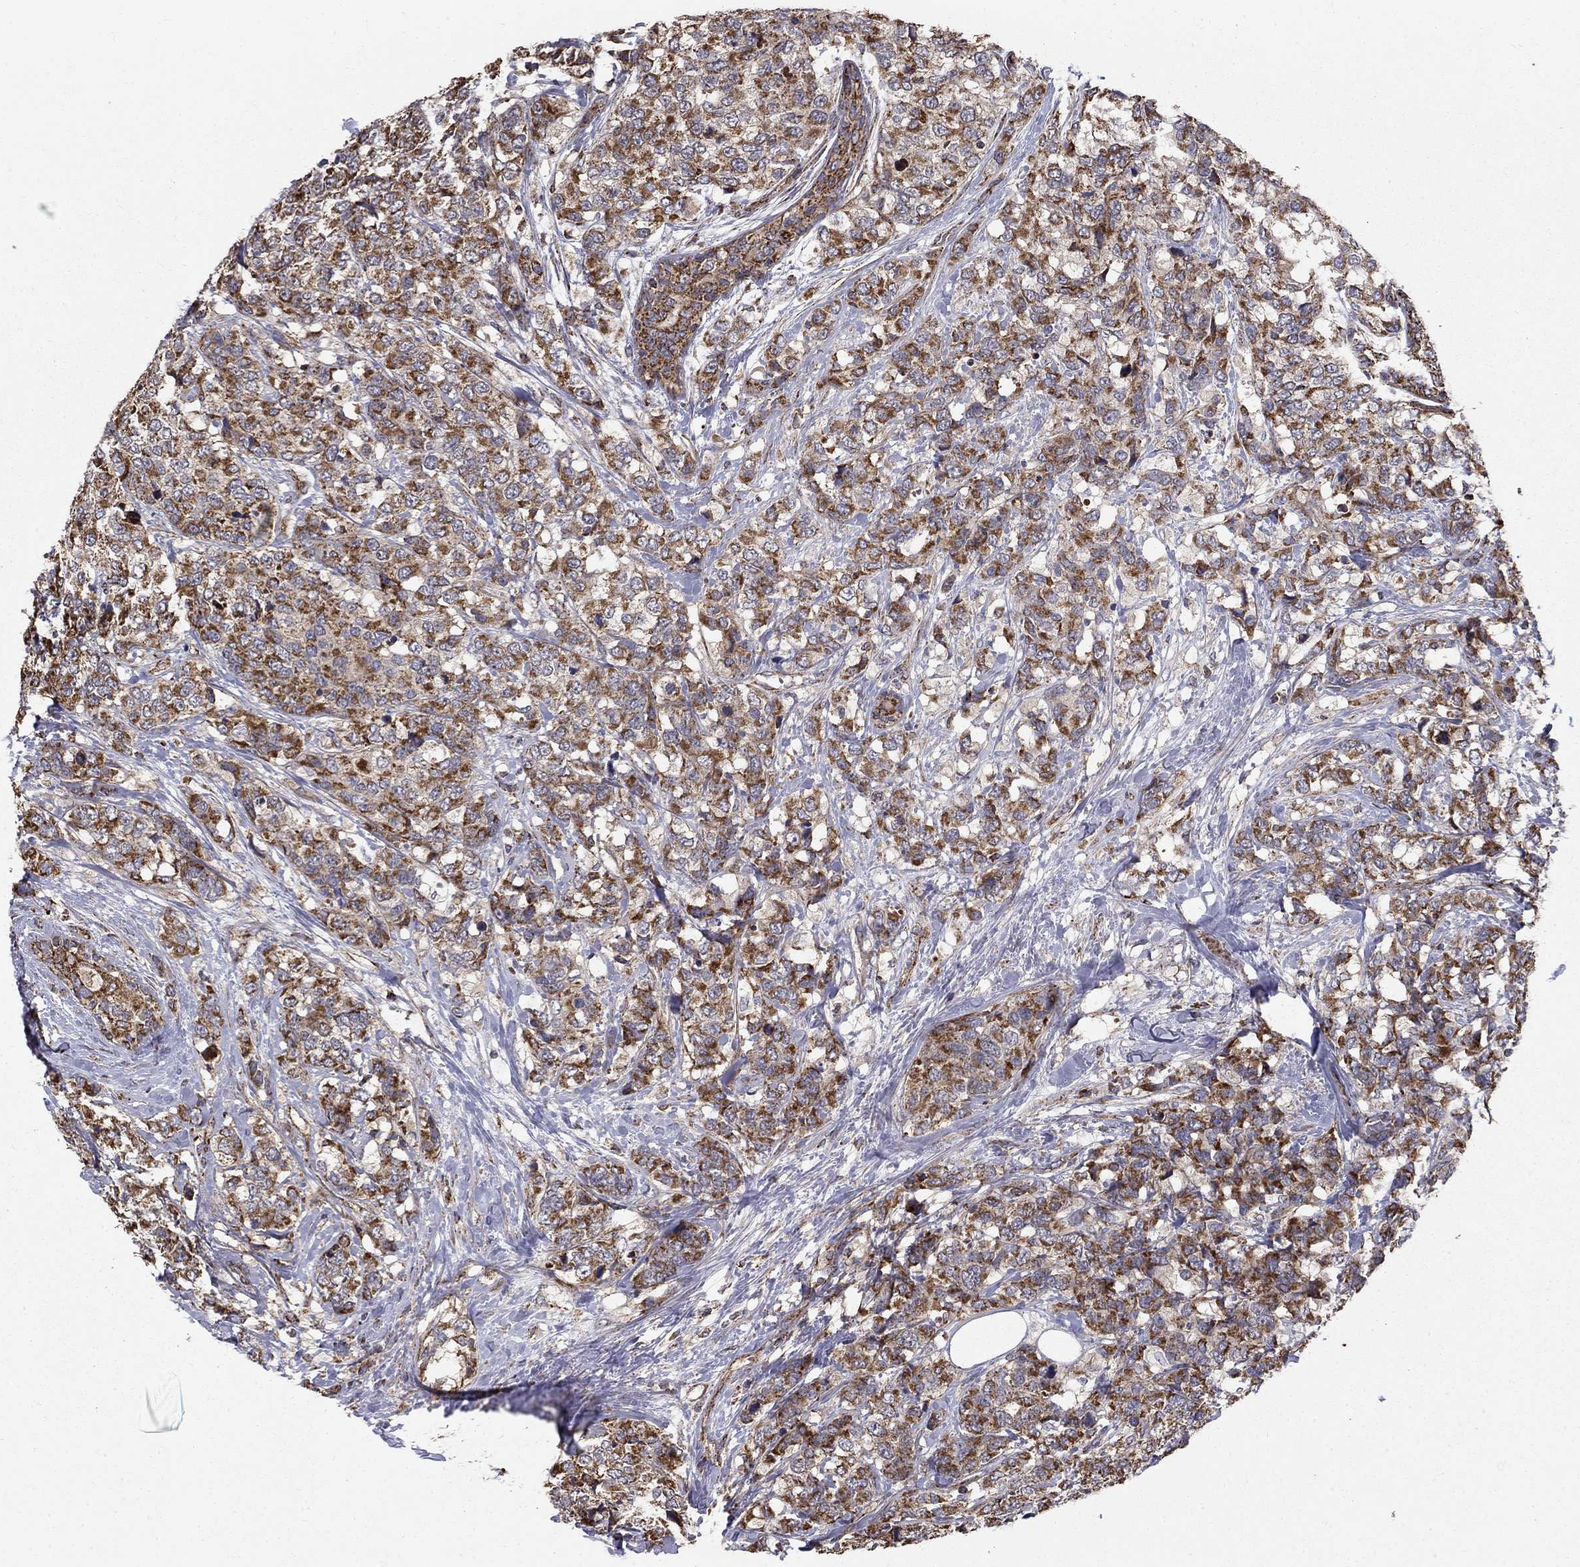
{"staining": {"intensity": "strong", "quantity": "25%-75%", "location": "cytoplasmic/membranous"}, "tissue": "breast cancer", "cell_type": "Tumor cells", "image_type": "cancer", "snomed": [{"axis": "morphology", "description": "Lobular carcinoma"}, {"axis": "topography", "description": "Breast"}], "caption": "Breast cancer stained for a protein reveals strong cytoplasmic/membranous positivity in tumor cells. Using DAB (brown) and hematoxylin (blue) stains, captured at high magnification using brightfield microscopy.", "gene": "NDUFS8", "patient": {"sex": "female", "age": 59}}